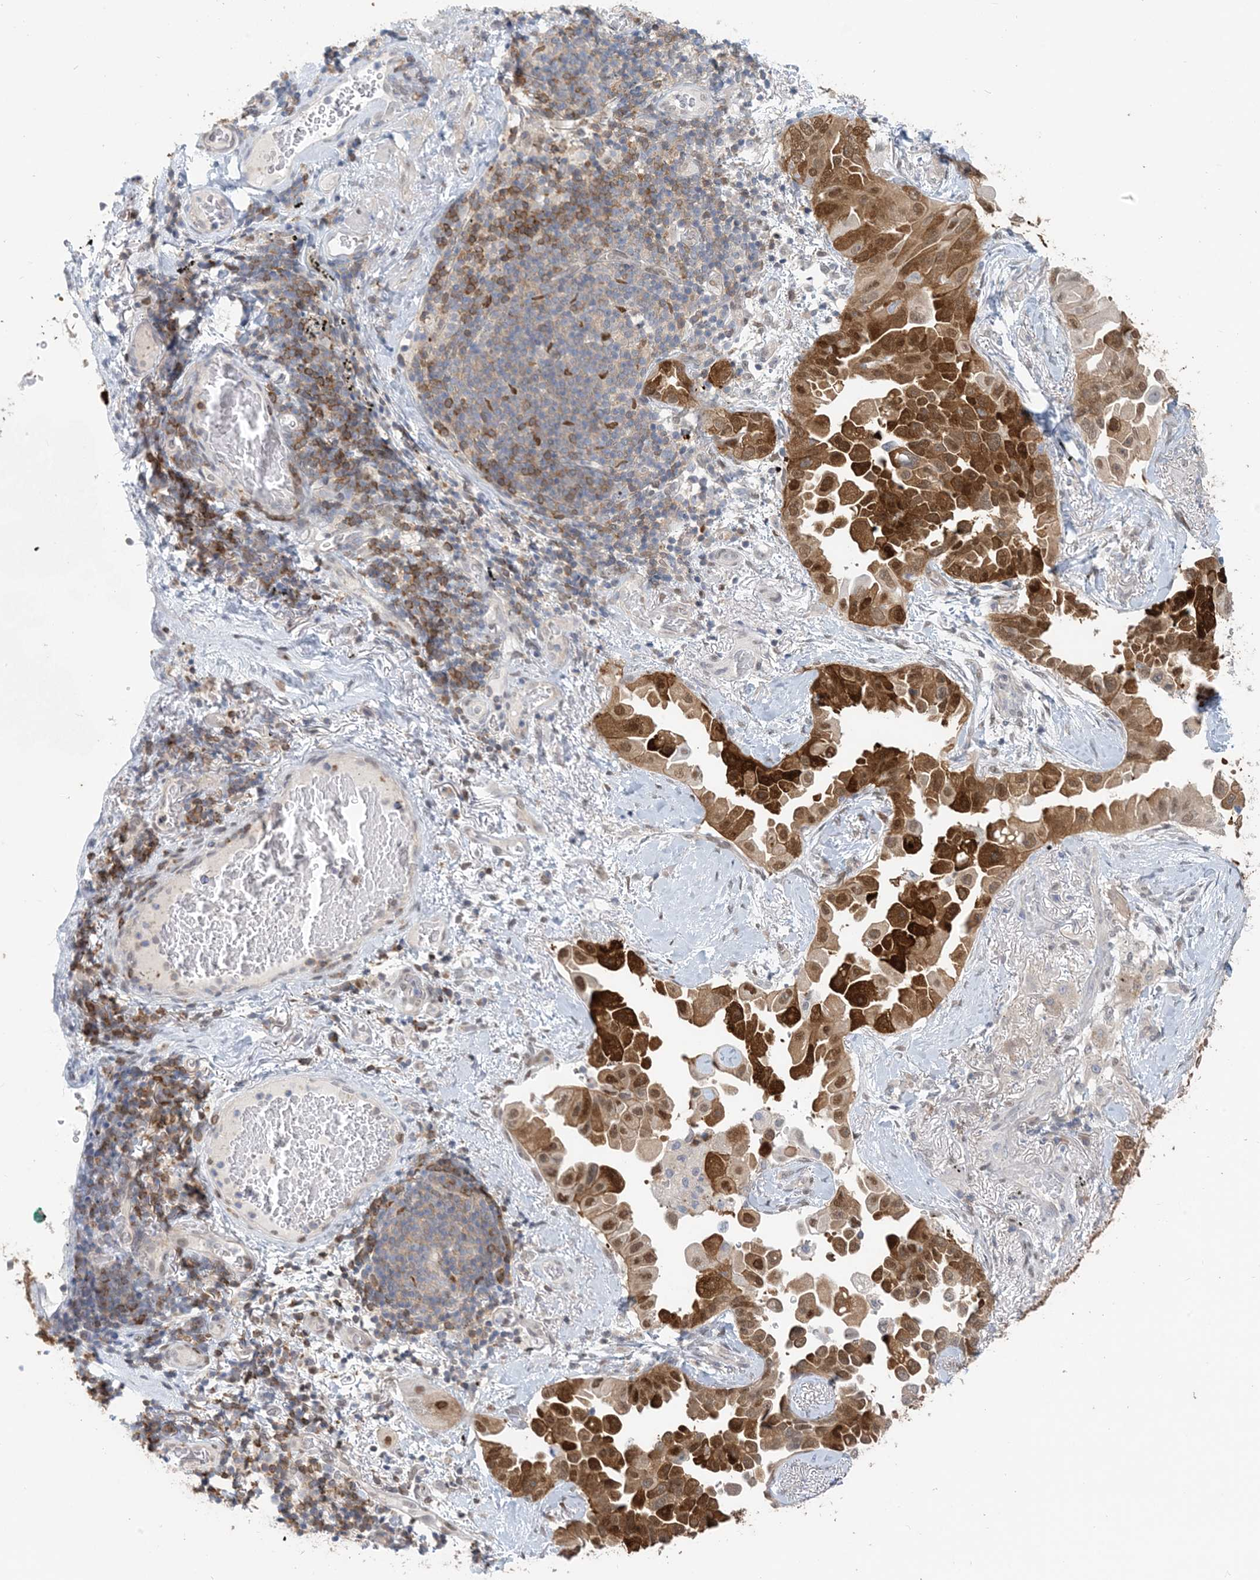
{"staining": {"intensity": "strong", "quantity": ">75%", "location": "cytoplasmic/membranous,nuclear"}, "tissue": "lung cancer", "cell_type": "Tumor cells", "image_type": "cancer", "snomed": [{"axis": "morphology", "description": "Adenocarcinoma, NOS"}, {"axis": "topography", "description": "Lung"}], "caption": "Immunohistochemical staining of lung cancer (adenocarcinoma) shows high levels of strong cytoplasmic/membranous and nuclear positivity in about >75% of tumor cells. The protein of interest is shown in brown color, while the nuclei are stained blue.", "gene": "ZC3H12A", "patient": {"sex": "female", "age": 67}}